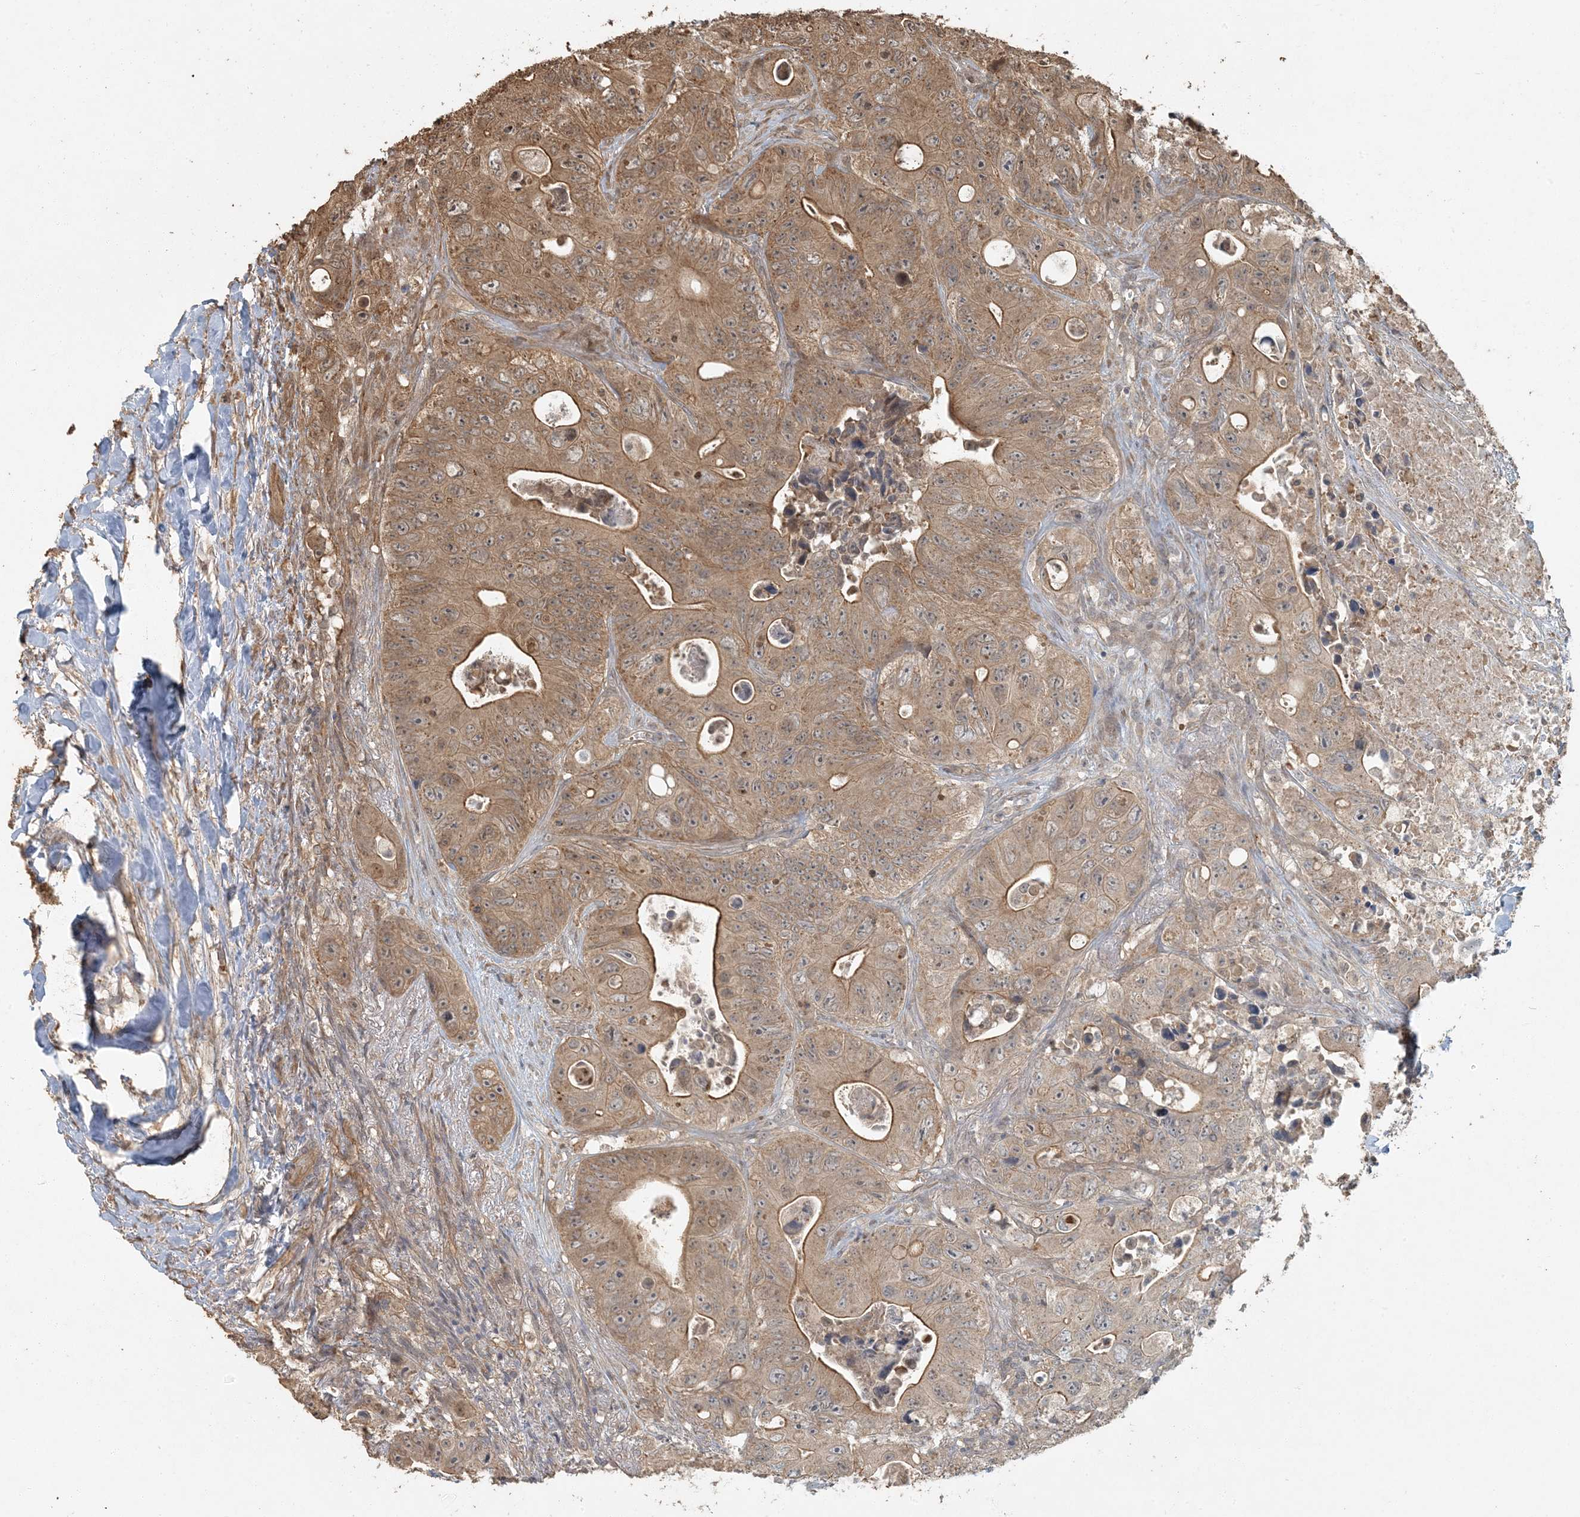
{"staining": {"intensity": "moderate", "quantity": ">75%", "location": "cytoplasmic/membranous"}, "tissue": "colorectal cancer", "cell_type": "Tumor cells", "image_type": "cancer", "snomed": [{"axis": "morphology", "description": "Adenocarcinoma, NOS"}, {"axis": "topography", "description": "Colon"}], "caption": "This is an image of IHC staining of colorectal cancer, which shows moderate expression in the cytoplasmic/membranous of tumor cells.", "gene": "AK9", "patient": {"sex": "female", "age": 46}}